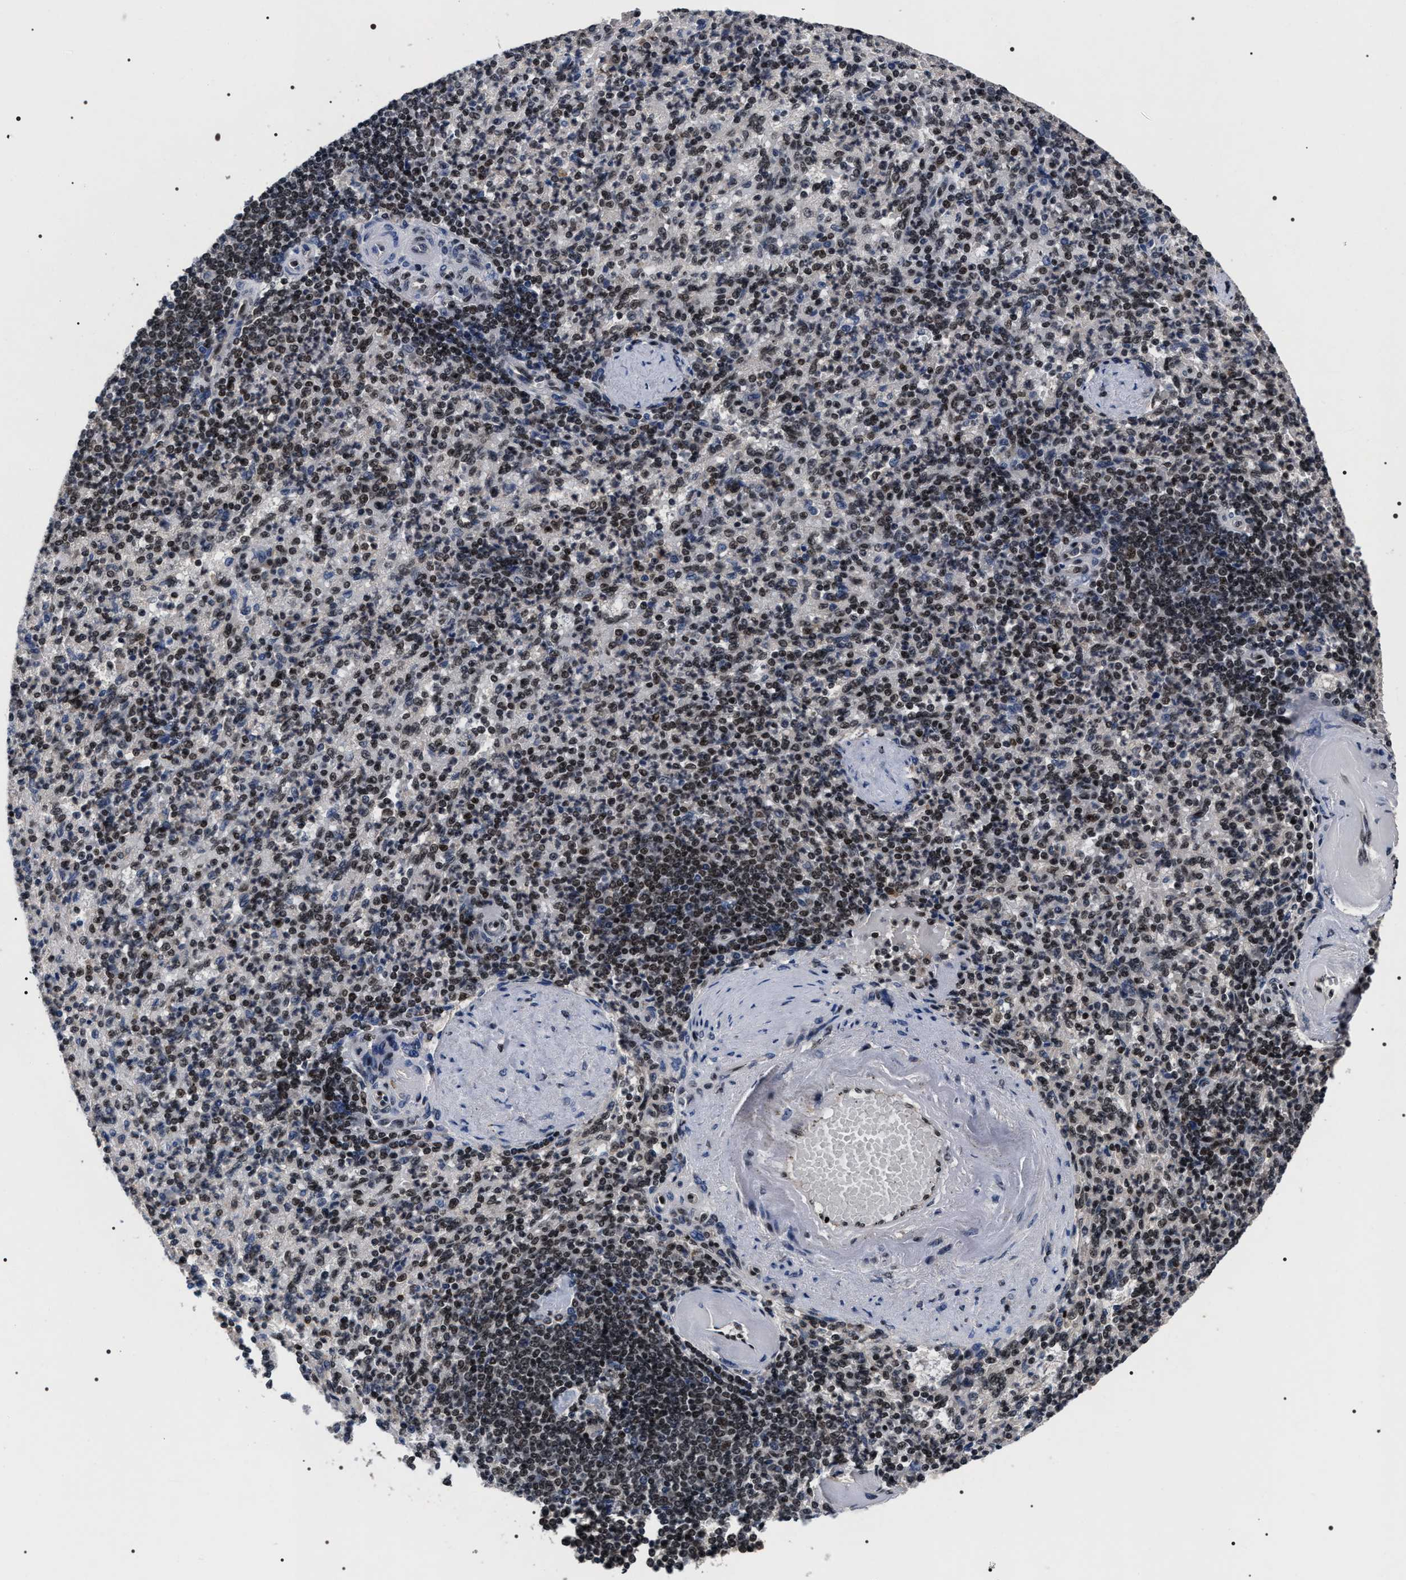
{"staining": {"intensity": "moderate", "quantity": "25%-75%", "location": "nuclear"}, "tissue": "spleen", "cell_type": "Cells in red pulp", "image_type": "normal", "snomed": [{"axis": "morphology", "description": "Normal tissue, NOS"}, {"axis": "topography", "description": "Spleen"}], "caption": "Immunohistochemistry of benign human spleen displays medium levels of moderate nuclear positivity in about 25%-75% of cells in red pulp. The protein is shown in brown color, while the nuclei are stained blue.", "gene": "RRP1B", "patient": {"sex": "female", "age": 74}}